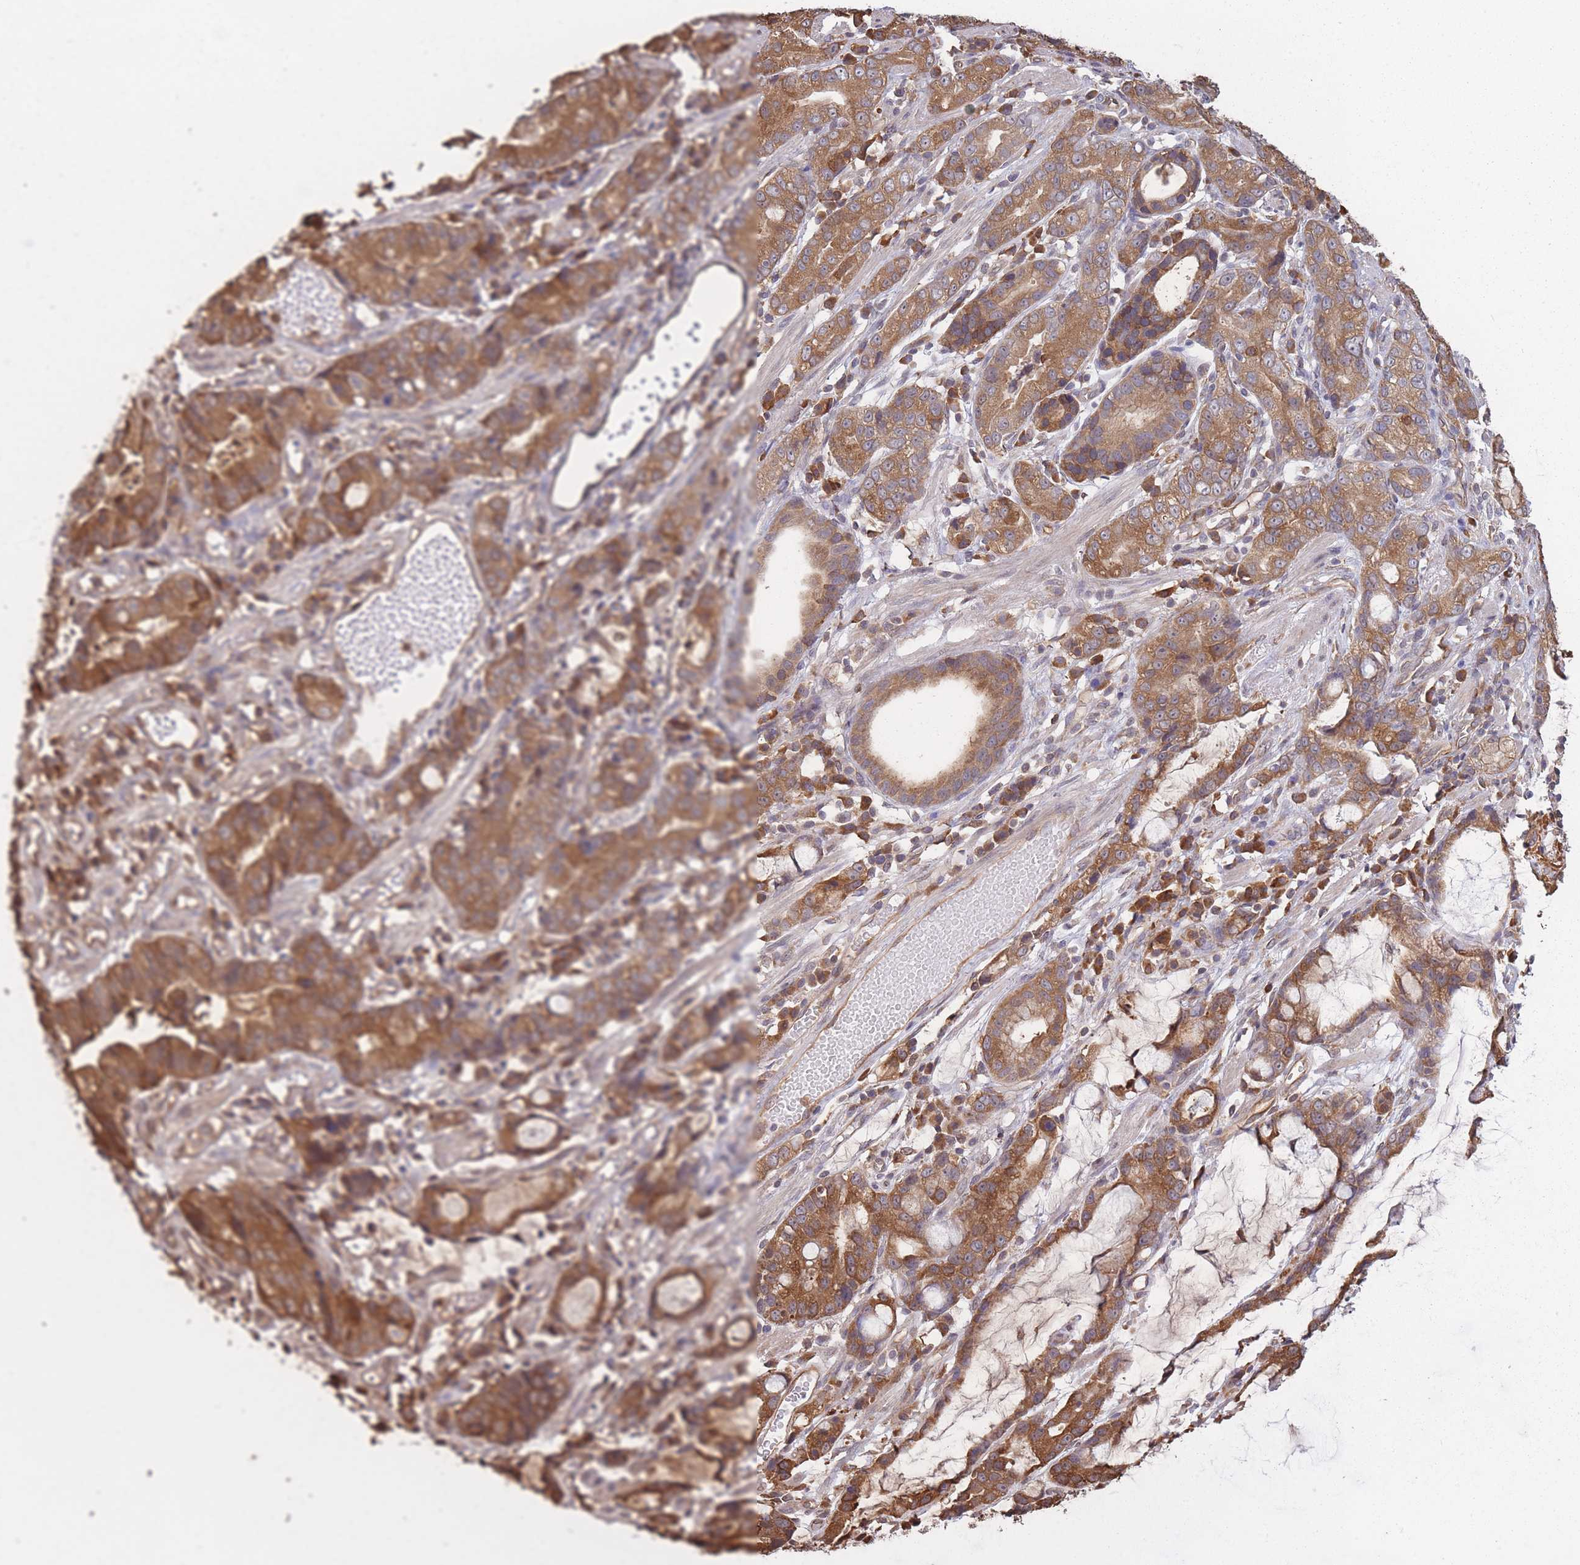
{"staining": {"intensity": "moderate", "quantity": ">75%", "location": "cytoplasmic/membranous"}, "tissue": "stomach cancer", "cell_type": "Tumor cells", "image_type": "cancer", "snomed": [{"axis": "morphology", "description": "Adenocarcinoma, NOS"}, {"axis": "topography", "description": "Stomach"}], "caption": "Tumor cells display medium levels of moderate cytoplasmic/membranous staining in approximately >75% of cells in human stomach cancer.", "gene": "ARL13B", "patient": {"sex": "male", "age": 55}}